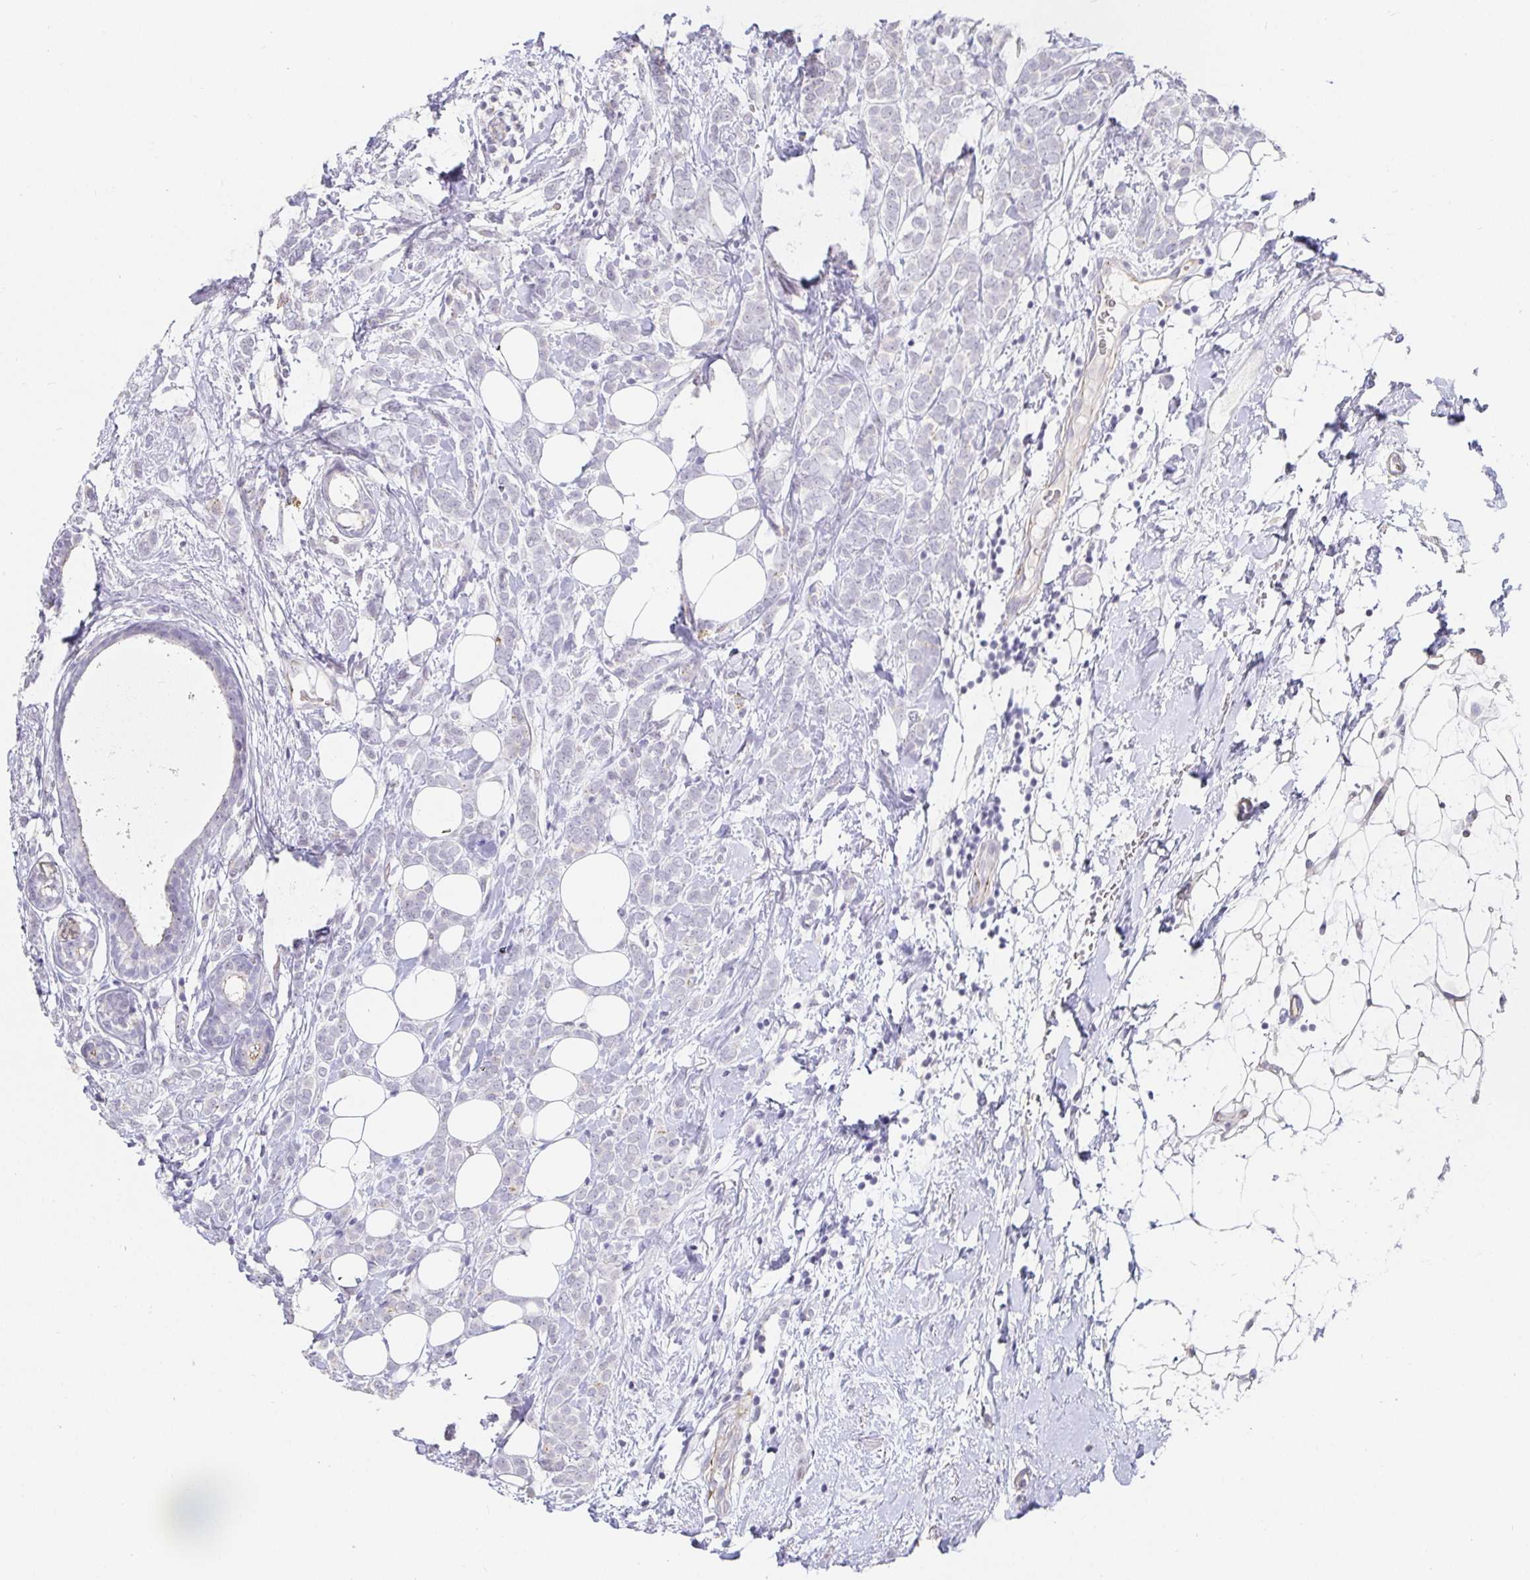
{"staining": {"intensity": "negative", "quantity": "none", "location": "none"}, "tissue": "breast cancer", "cell_type": "Tumor cells", "image_type": "cancer", "snomed": [{"axis": "morphology", "description": "Lobular carcinoma"}, {"axis": "topography", "description": "Breast"}], "caption": "Tumor cells are negative for protein expression in human breast cancer (lobular carcinoma).", "gene": "PDX1", "patient": {"sex": "female", "age": 49}}